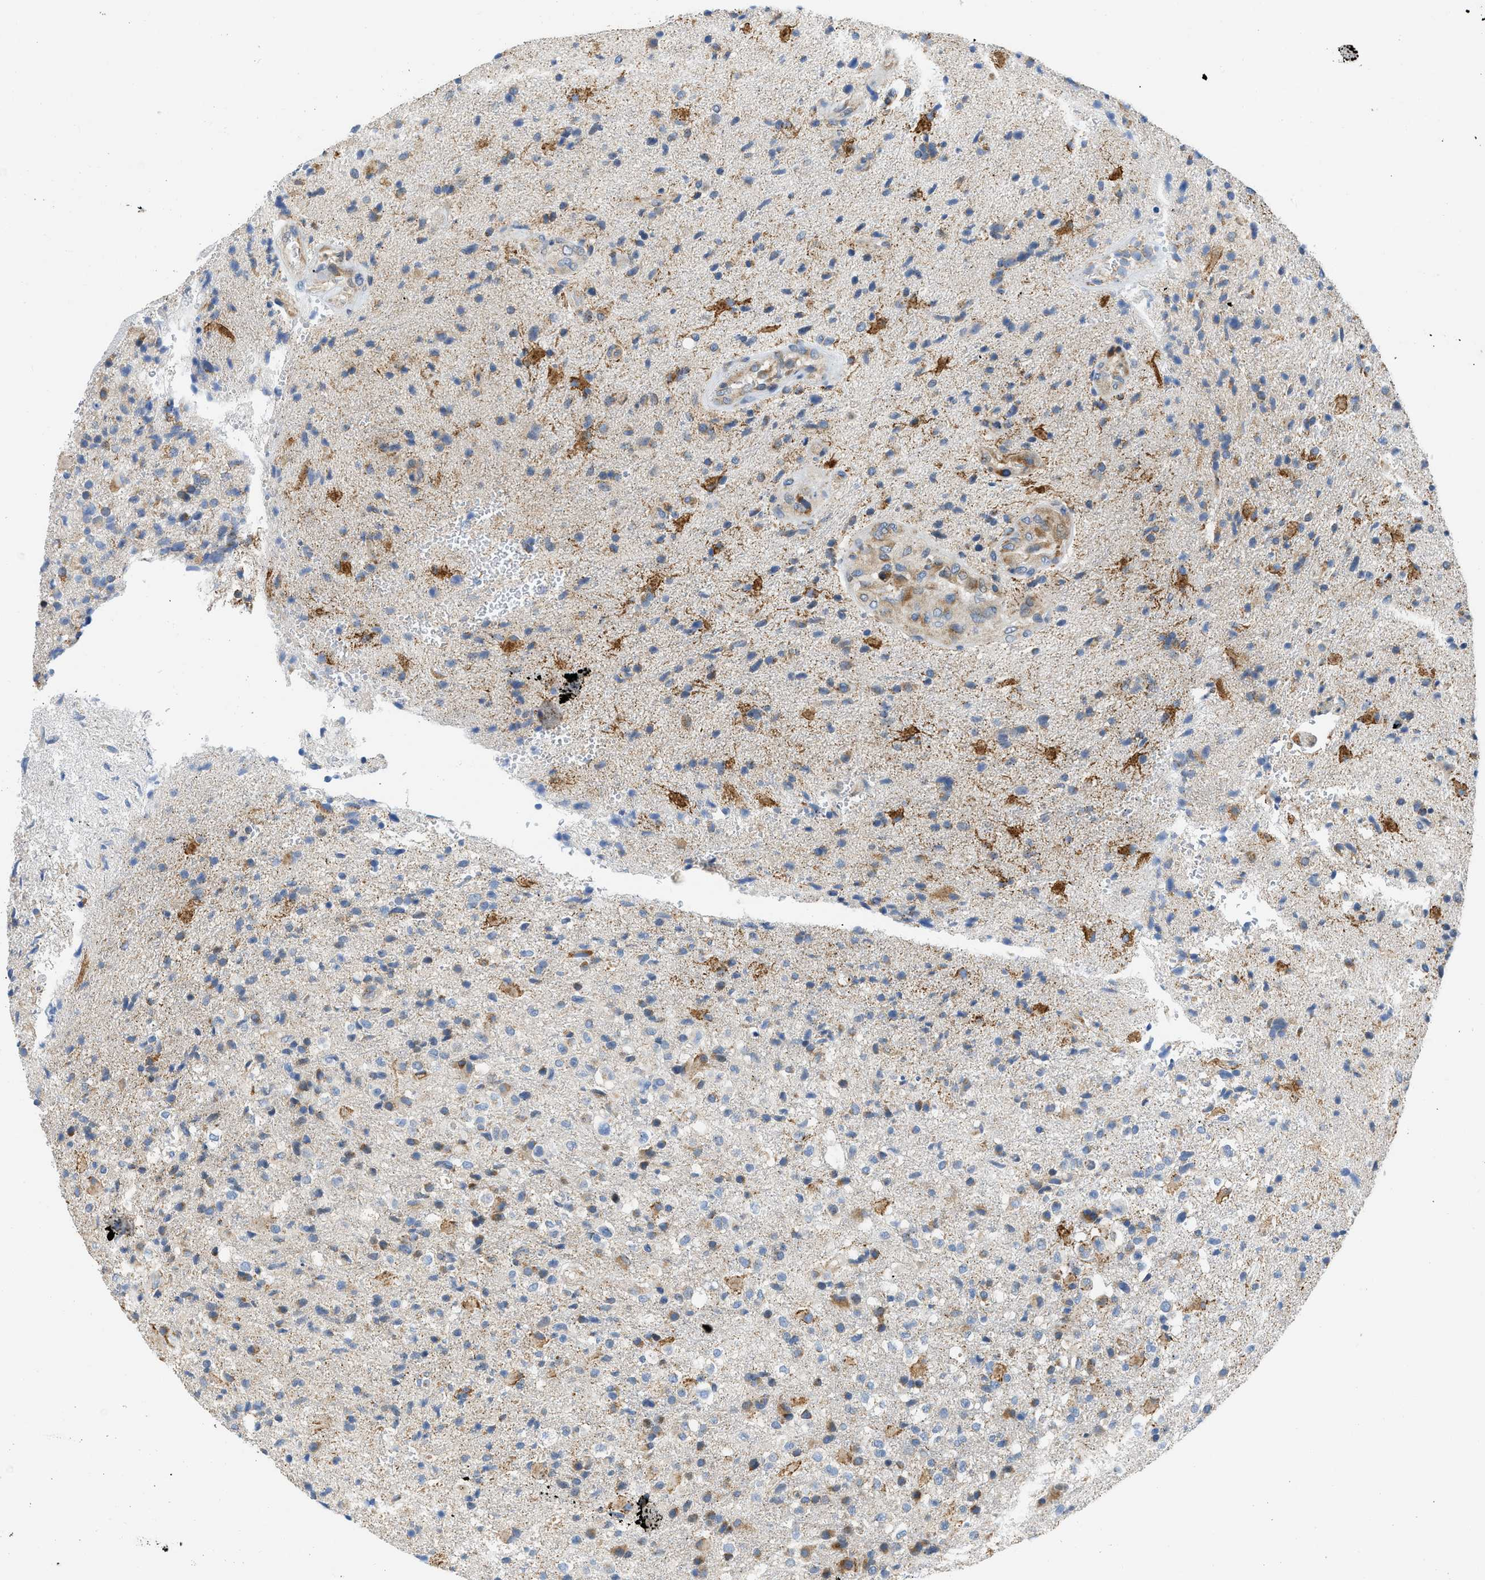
{"staining": {"intensity": "moderate", "quantity": "25%-75%", "location": "cytoplasmic/membranous"}, "tissue": "glioma", "cell_type": "Tumor cells", "image_type": "cancer", "snomed": [{"axis": "morphology", "description": "Glioma, malignant, High grade"}, {"axis": "topography", "description": "Brain"}], "caption": "Immunohistochemistry micrograph of human glioma stained for a protein (brown), which reveals medium levels of moderate cytoplasmic/membranous positivity in about 25%-75% of tumor cells.", "gene": "CAMKK2", "patient": {"sex": "male", "age": 72}}